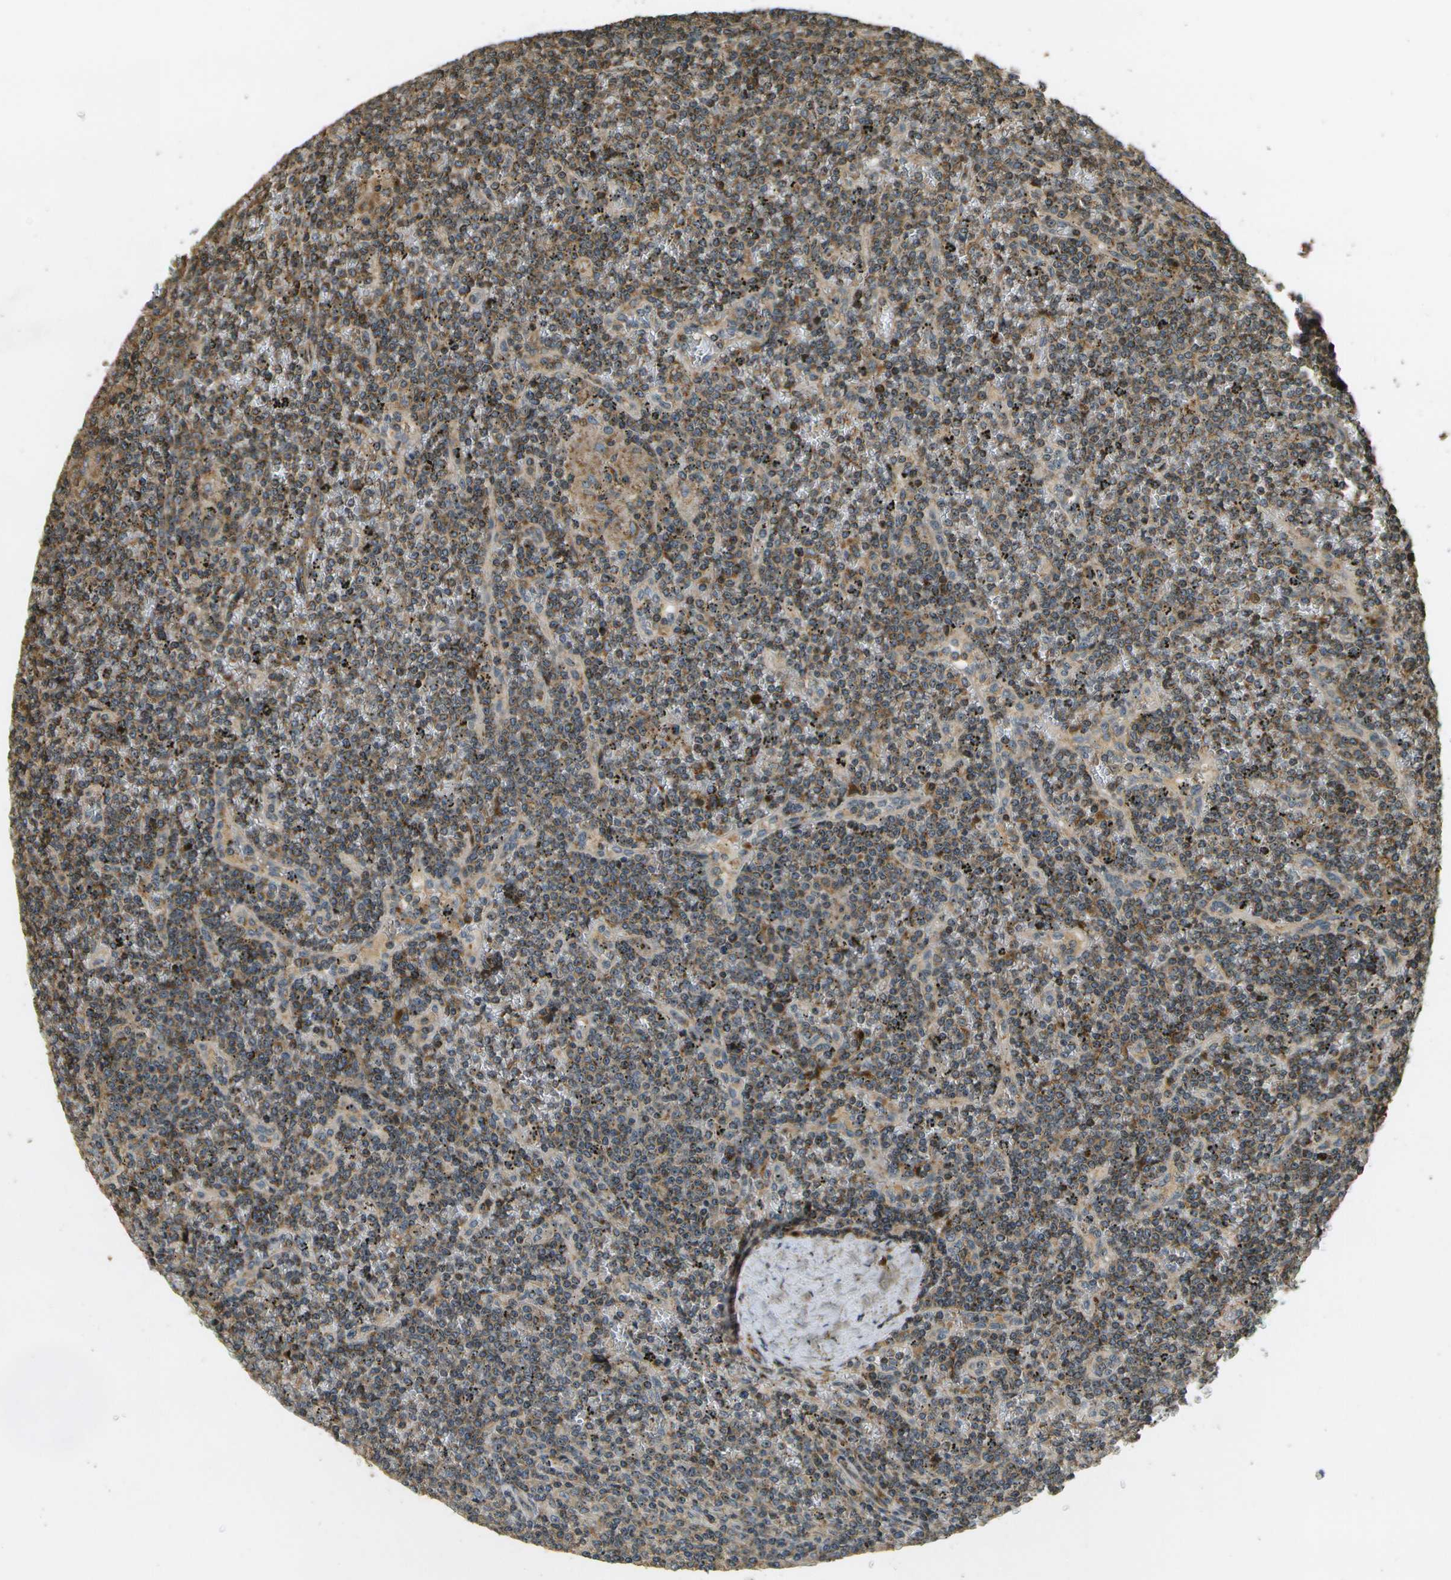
{"staining": {"intensity": "moderate", "quantity": ">75%", "location": "cytoplasmic/membranous"}, "tissue": "lymphoma", "cell_type": "Tumor cells", "image_type": "cancer", "snomed": [{"axis": "morphology", "description": "Malignant lymphoma, non-Hodgkin's type, Low grade"}, {"axis": "topography", "description": "Spleen"}], "caption": "High-magnification brightfield microscopy of lymphoma stained with DAB (brown) and counterstained with hematoxylin (blue). tumor cells exhibit moderate cytoplasmic/membranous positivity is appreciated in approximately>75% of cells.", "gene": "LRP12", "patient": {"sex": "female", "age": 19}}